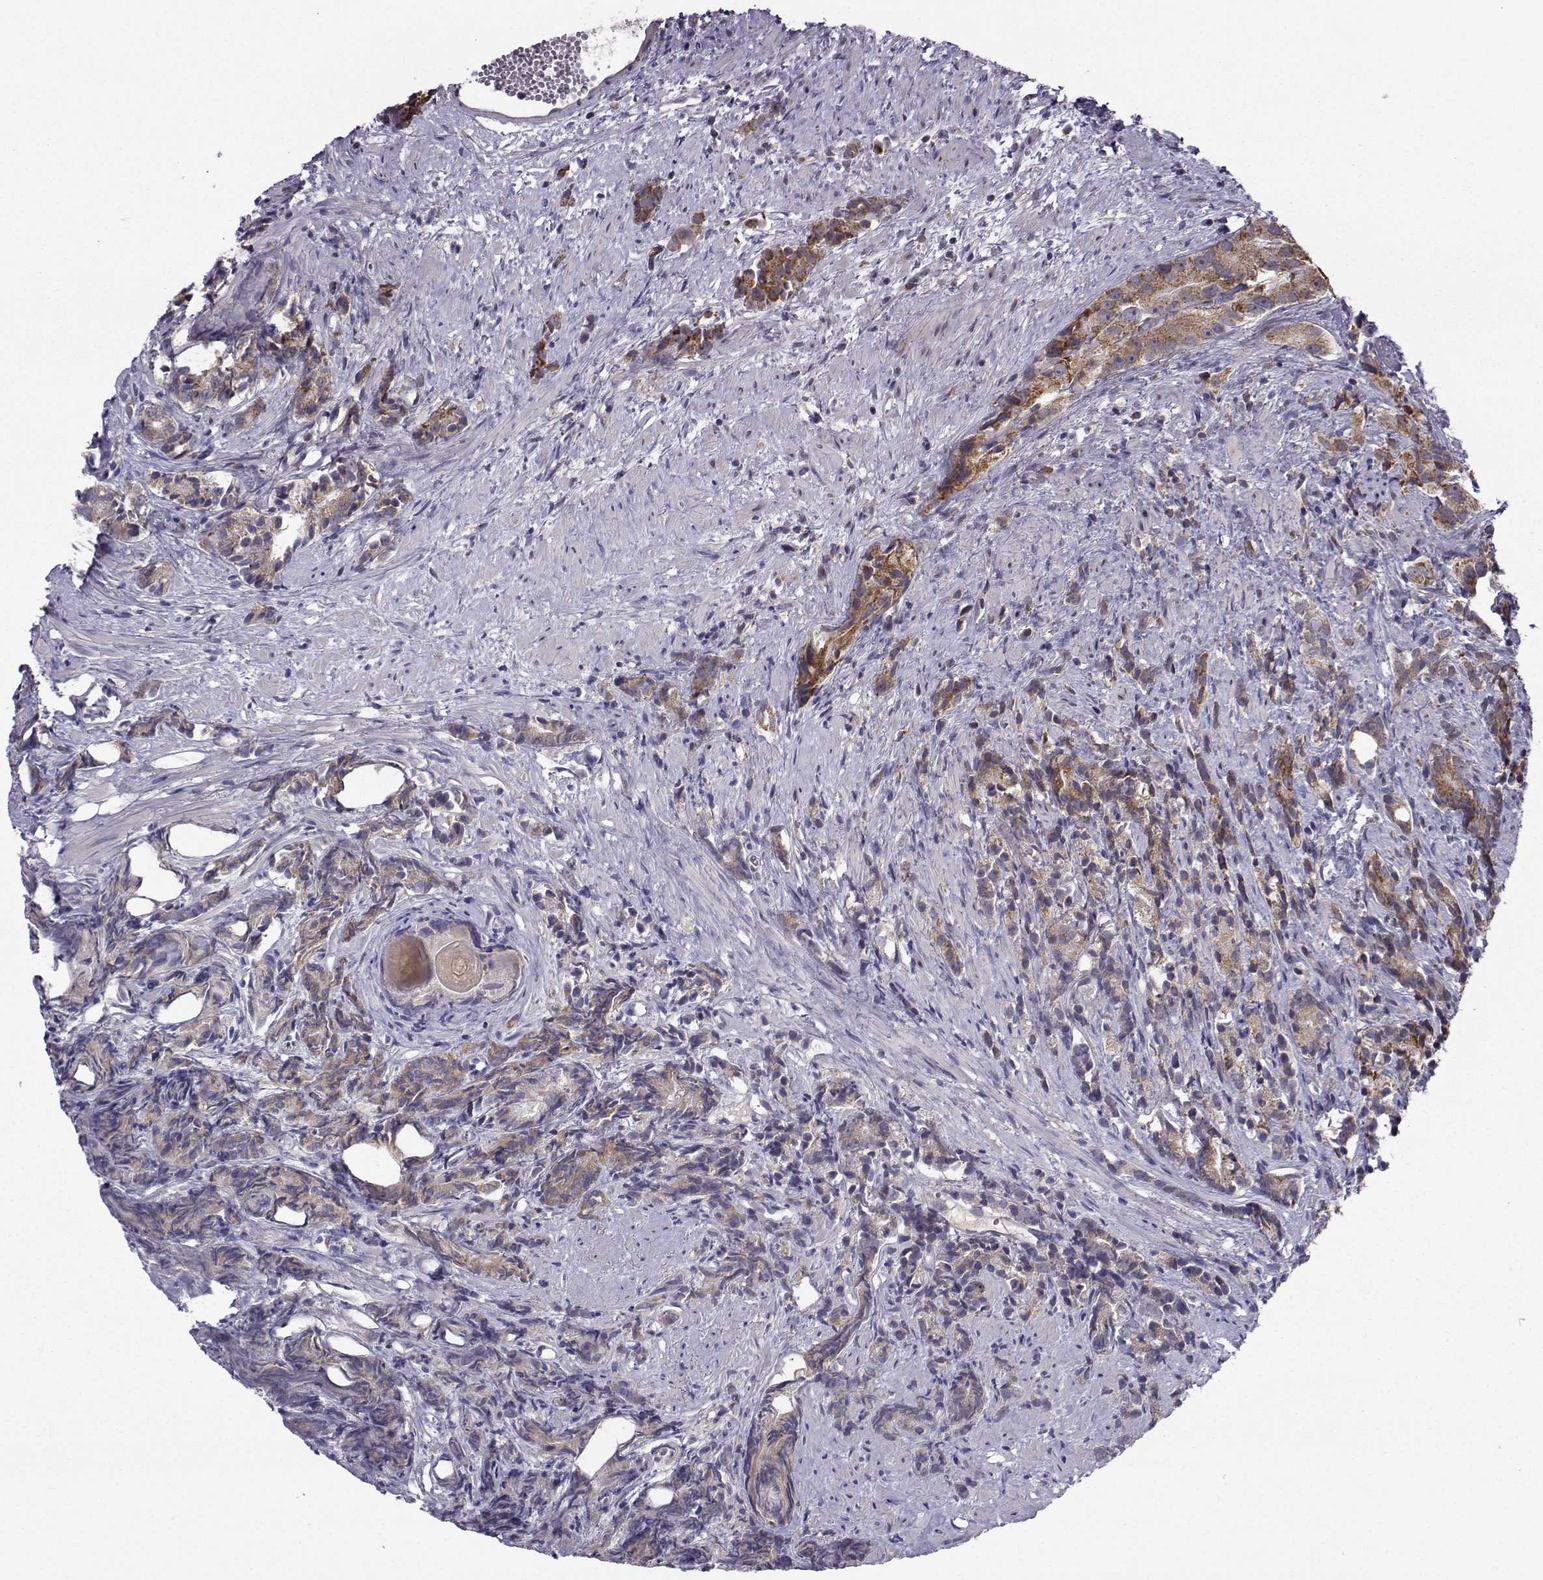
{"staining": {"intensity": "moderate", "quantity": ">75%", "location": "cytoplasmic/membranous"}, "tissue": "prostate cancer", "cell_type": "Tumor cells", "image_type": "cancer", "snomed": [{"axis": "morphology", "description": "Adenocarcinoma, High grade"}, {"axis": "topography", "description": "Prostate"}], "caption": "IHC photomicrograph of neoplastic tissue: prostate cancer (adenocarcinoma (high-grade)) stained using immunohistochemistry (IHC) exhibits medium levels of moderate protein expression localized specifically in the cytoplasmic/membranous of tumor cells, appearing as a cytoplasmic/membranous brown color.", "gene": "NECAB3", "patient": {"sex": "male", "age": 90}}